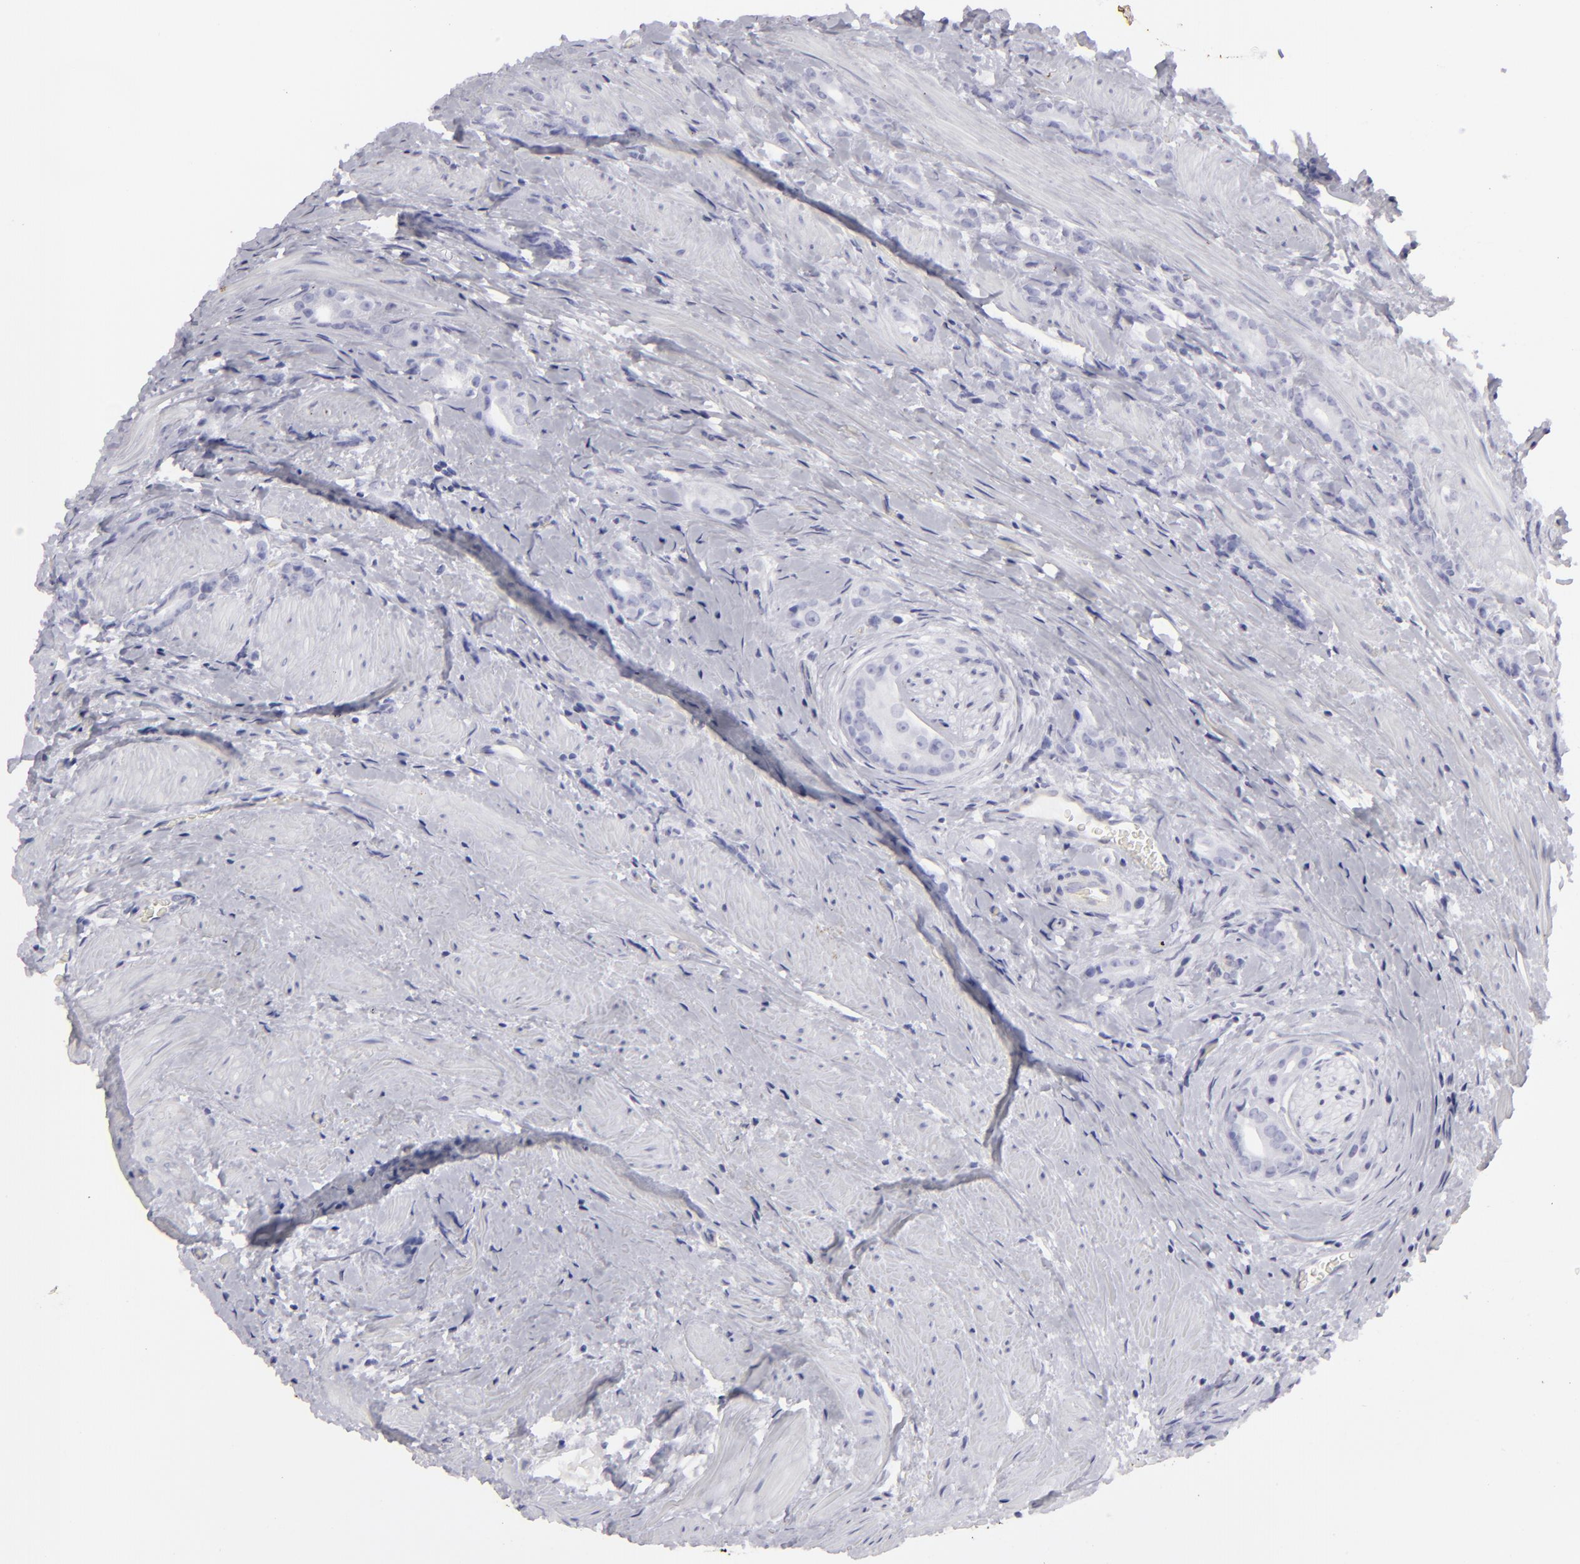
{"staining": {"intensity": "negative", "quantity": "none", "location": "none"}, "tissue": "prostate cancer", "cell_type": "Tumor cells", "image_type": "cancer", "snomed": [{"axis": "morphology", "description": "Adenocarcinoma, Medium grade"}, {"axis": "topography", "description": "Prostate"}], "caption": "Immunohistochemical staining of prostate medium-grade adenocarcinoma shows no significant positivity in tumor cells.", "gene": "KRT1", "patient": {"sex": "male", "age": 59}}